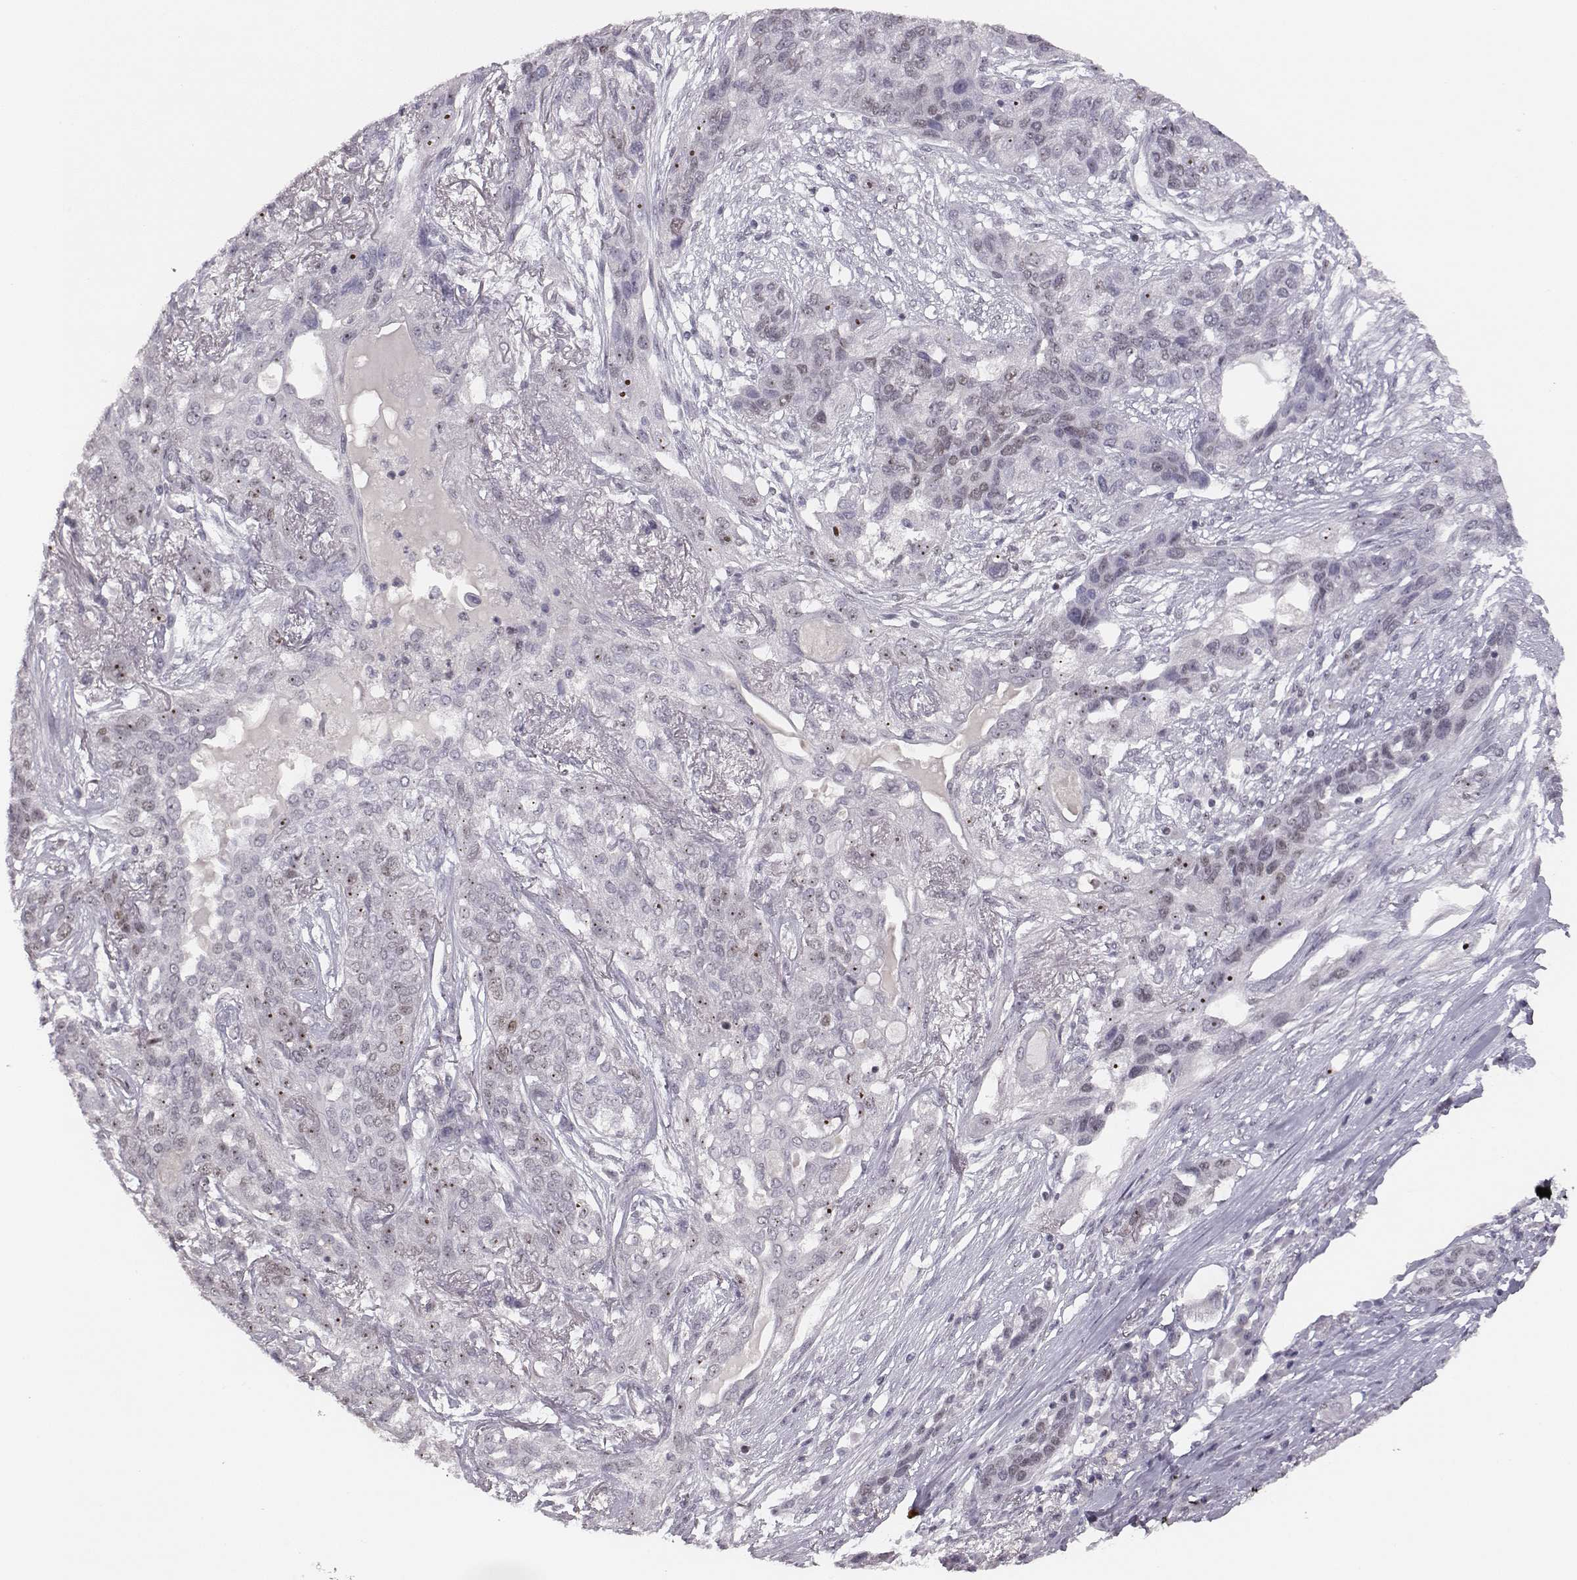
{"staining": {"intensity": "strong", "quantity": "<25%", "location": "nuclear"}, "tissue": "lung cancer", "cell_type": "Tumor cells", "image_type": "cancer", "snomed": [{"axis": "morphology", "description": "Squamous cell carcinoma, NOS"}, {"axis": "topography", "description": "Lung"}], "caption": "Strong nuclear expression for a protein is appreciated in about <25% of tumor cells of lung cancer (squamous cell carcinoma) using immunohistochemistry (IHC).", "gene": "NIFK", "patient": {"sex": "female", "age": 70}}